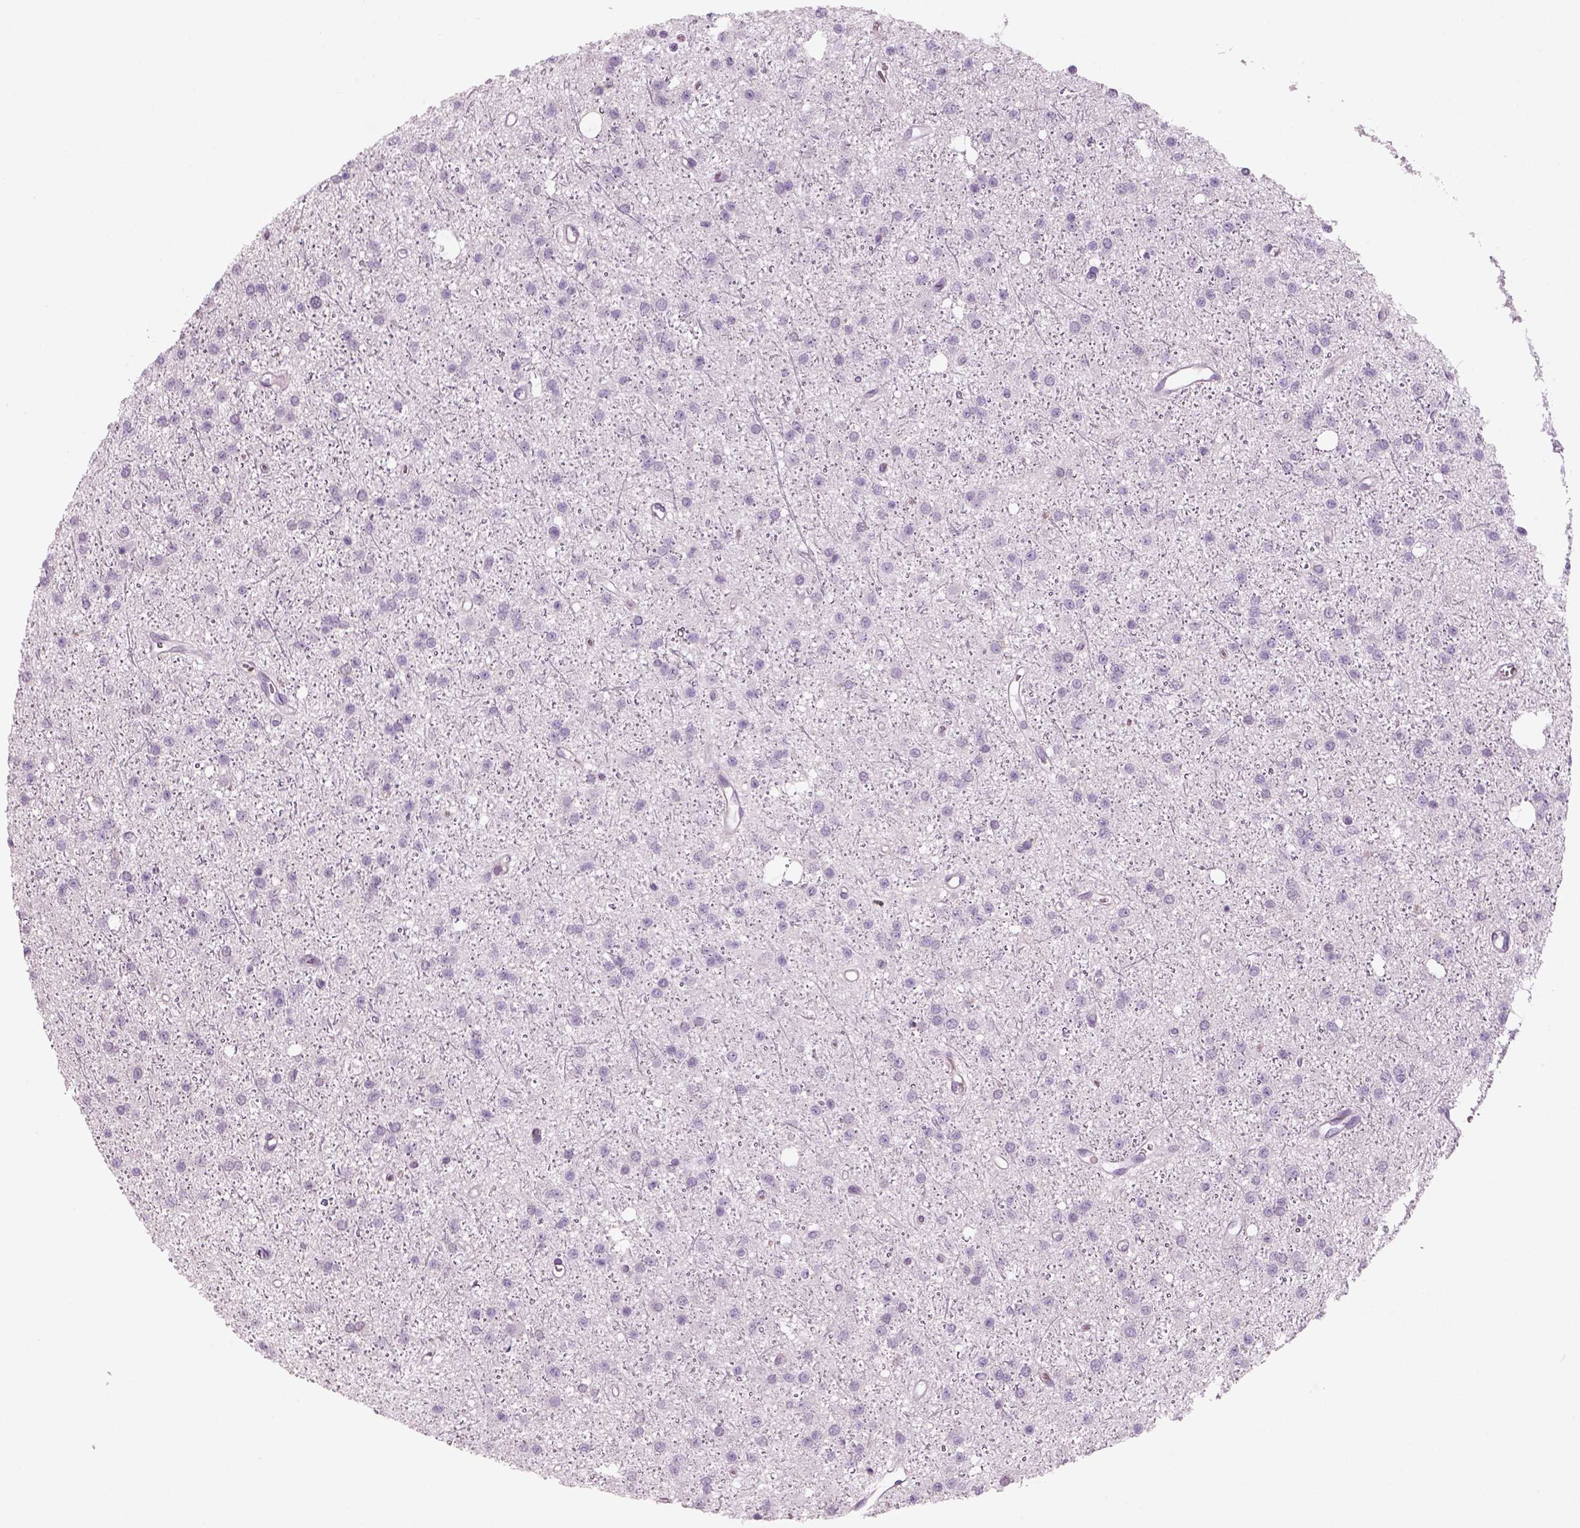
{"staining": {"intensity": "negative", "quantity": "none", "location": "none"}, "tissue": "glioma", "cell_type": "Tumor cells", "image_type": "cancer", "snomed": [{"axis": "morphology", "description": "Glioma, malignant, Low grade"}, {"axis": "topography", "description": "Brain"}], "caption": "Immunohistochemistry image of human glioma stained for a protein (brown), which demonstrates no positivity in tumor cells.", "gene": "SLC1A7", "patient": {"sex": "male", "age": 27}}